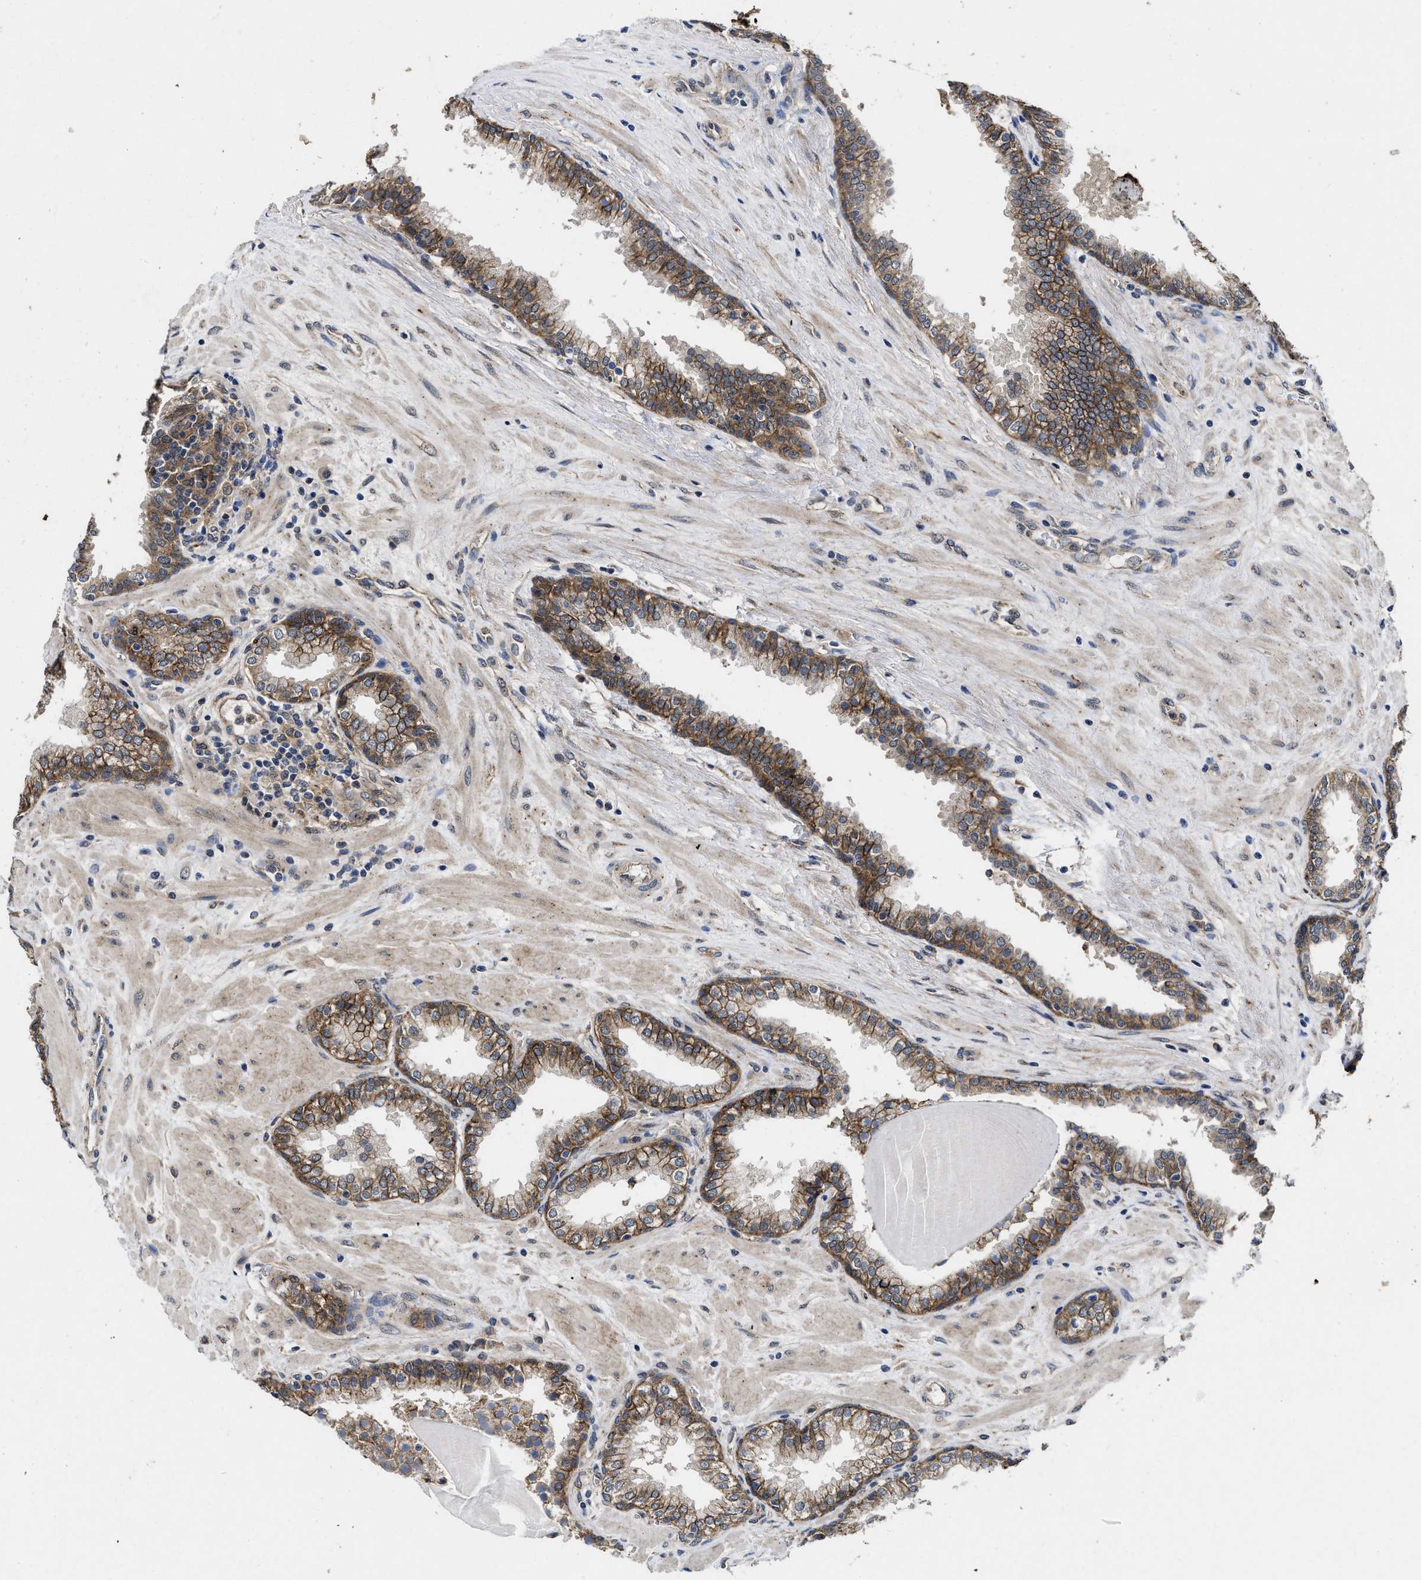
{"staining": {"intensity": "moderate", "quantity": ">75%", "location": "cytoplasmic/membranous"}, "tissue": "prostate", "cell_type": "Glandular cells", "image_type": "normal", "snomed": [{"axis": "morphology", "description": "Normal tissue, NOS"}, {"axis": "topography", "description": "Prostate"}], "caption": "Immunohistochemical staining of normal prostate shows >75% levels of moderate cytoplasmic/membranous protein staining in about >75% of glandular cells.", "gene": "PKD2", "patient": {"sex": "male", "age": 51}}